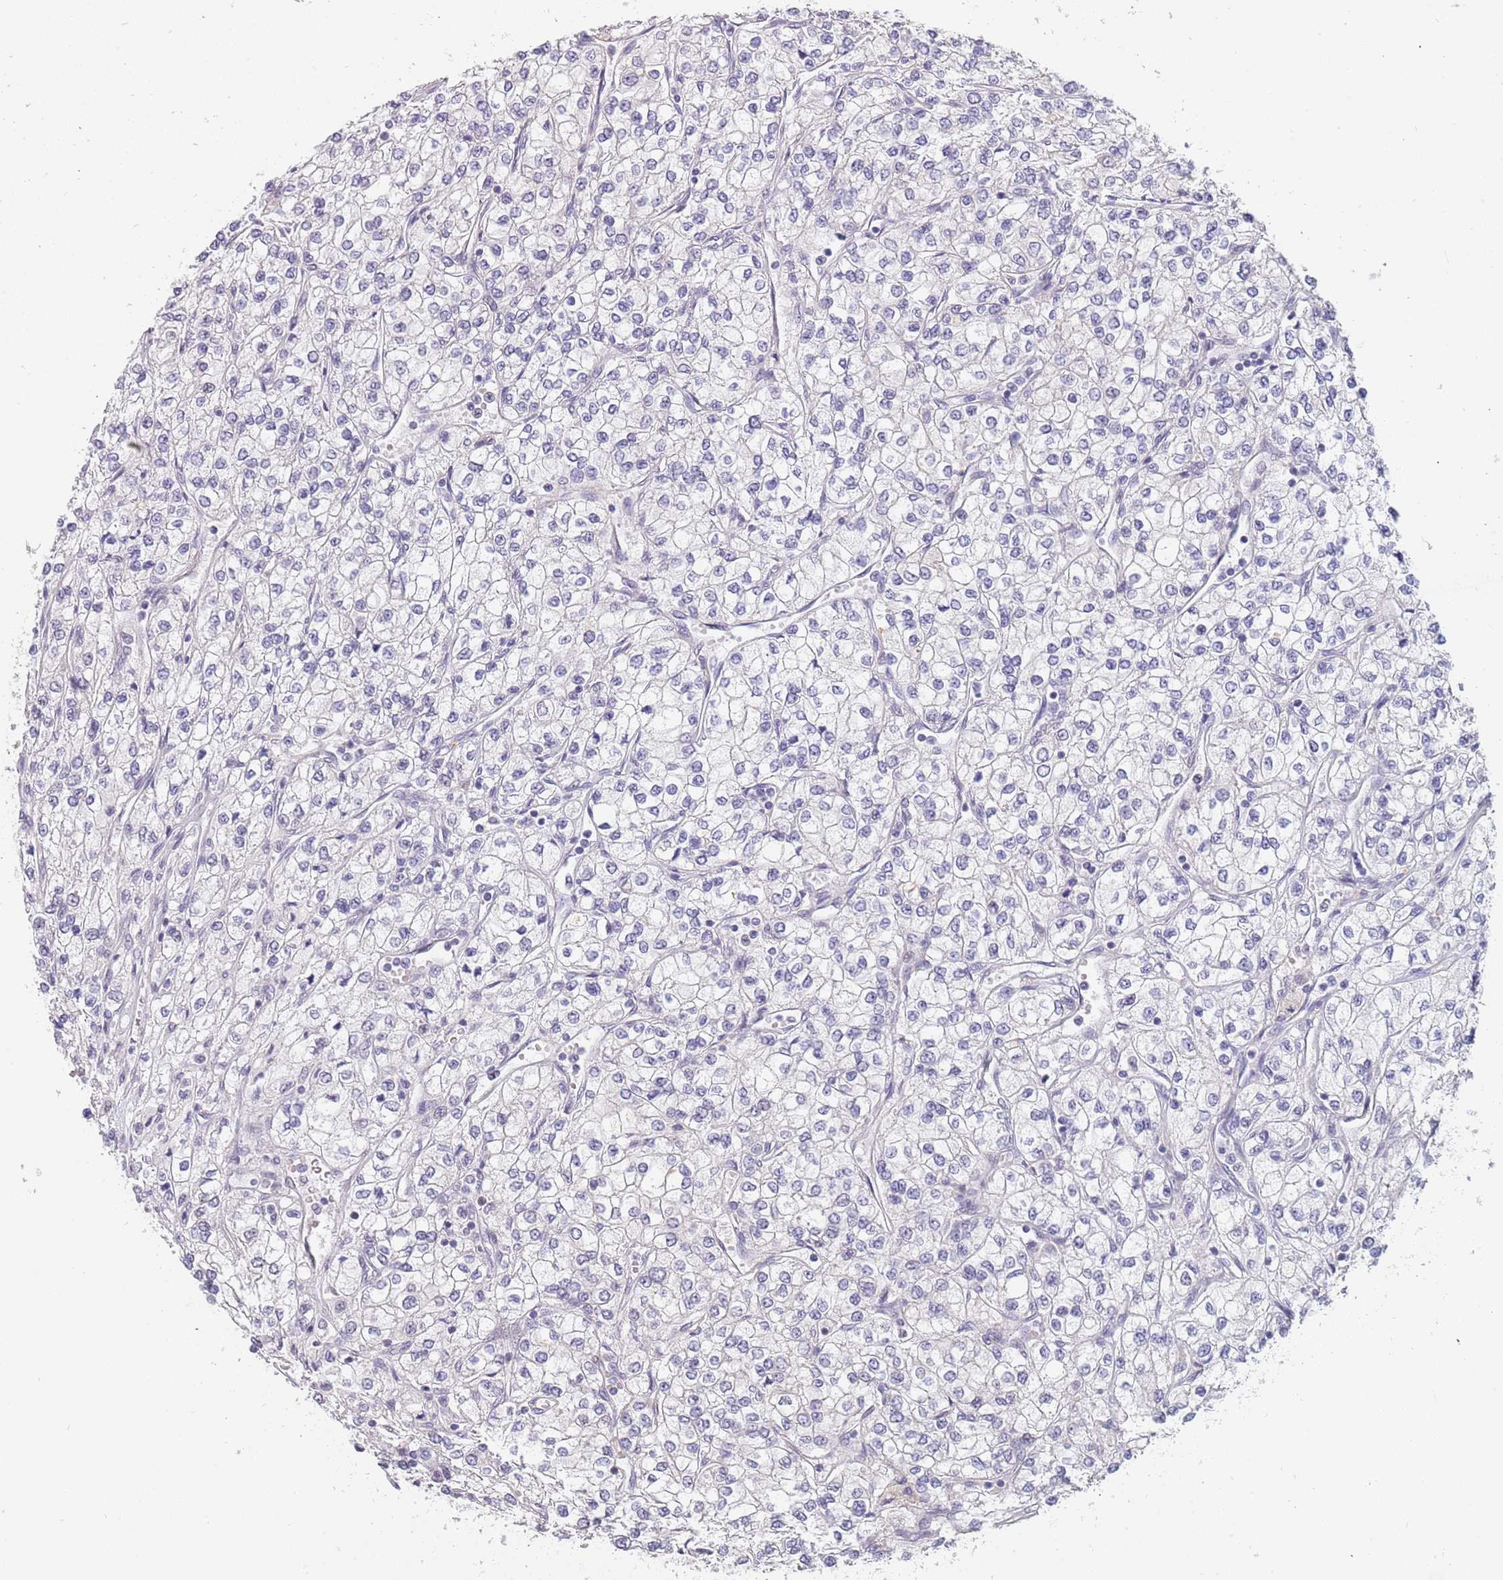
{"staining": {"intensity": "negative", "quantity": "none", "location": "none"}, "tissue": "renal cancer", "cell_type": "Tumor cells", "image_type": "cancer", "snomed": [{"axis": "morphology", "description": "Adenocarcinoma, NOS"}, {"axis": "topography", "description": "Kidney"}], "caption": "This is an IHC photomicrograph of human renal cancer (adenocarcinoma). There is no expression in tumor cells.", "gene": "KLHDC2", "patient": {"sex": "male", "age": 80}}